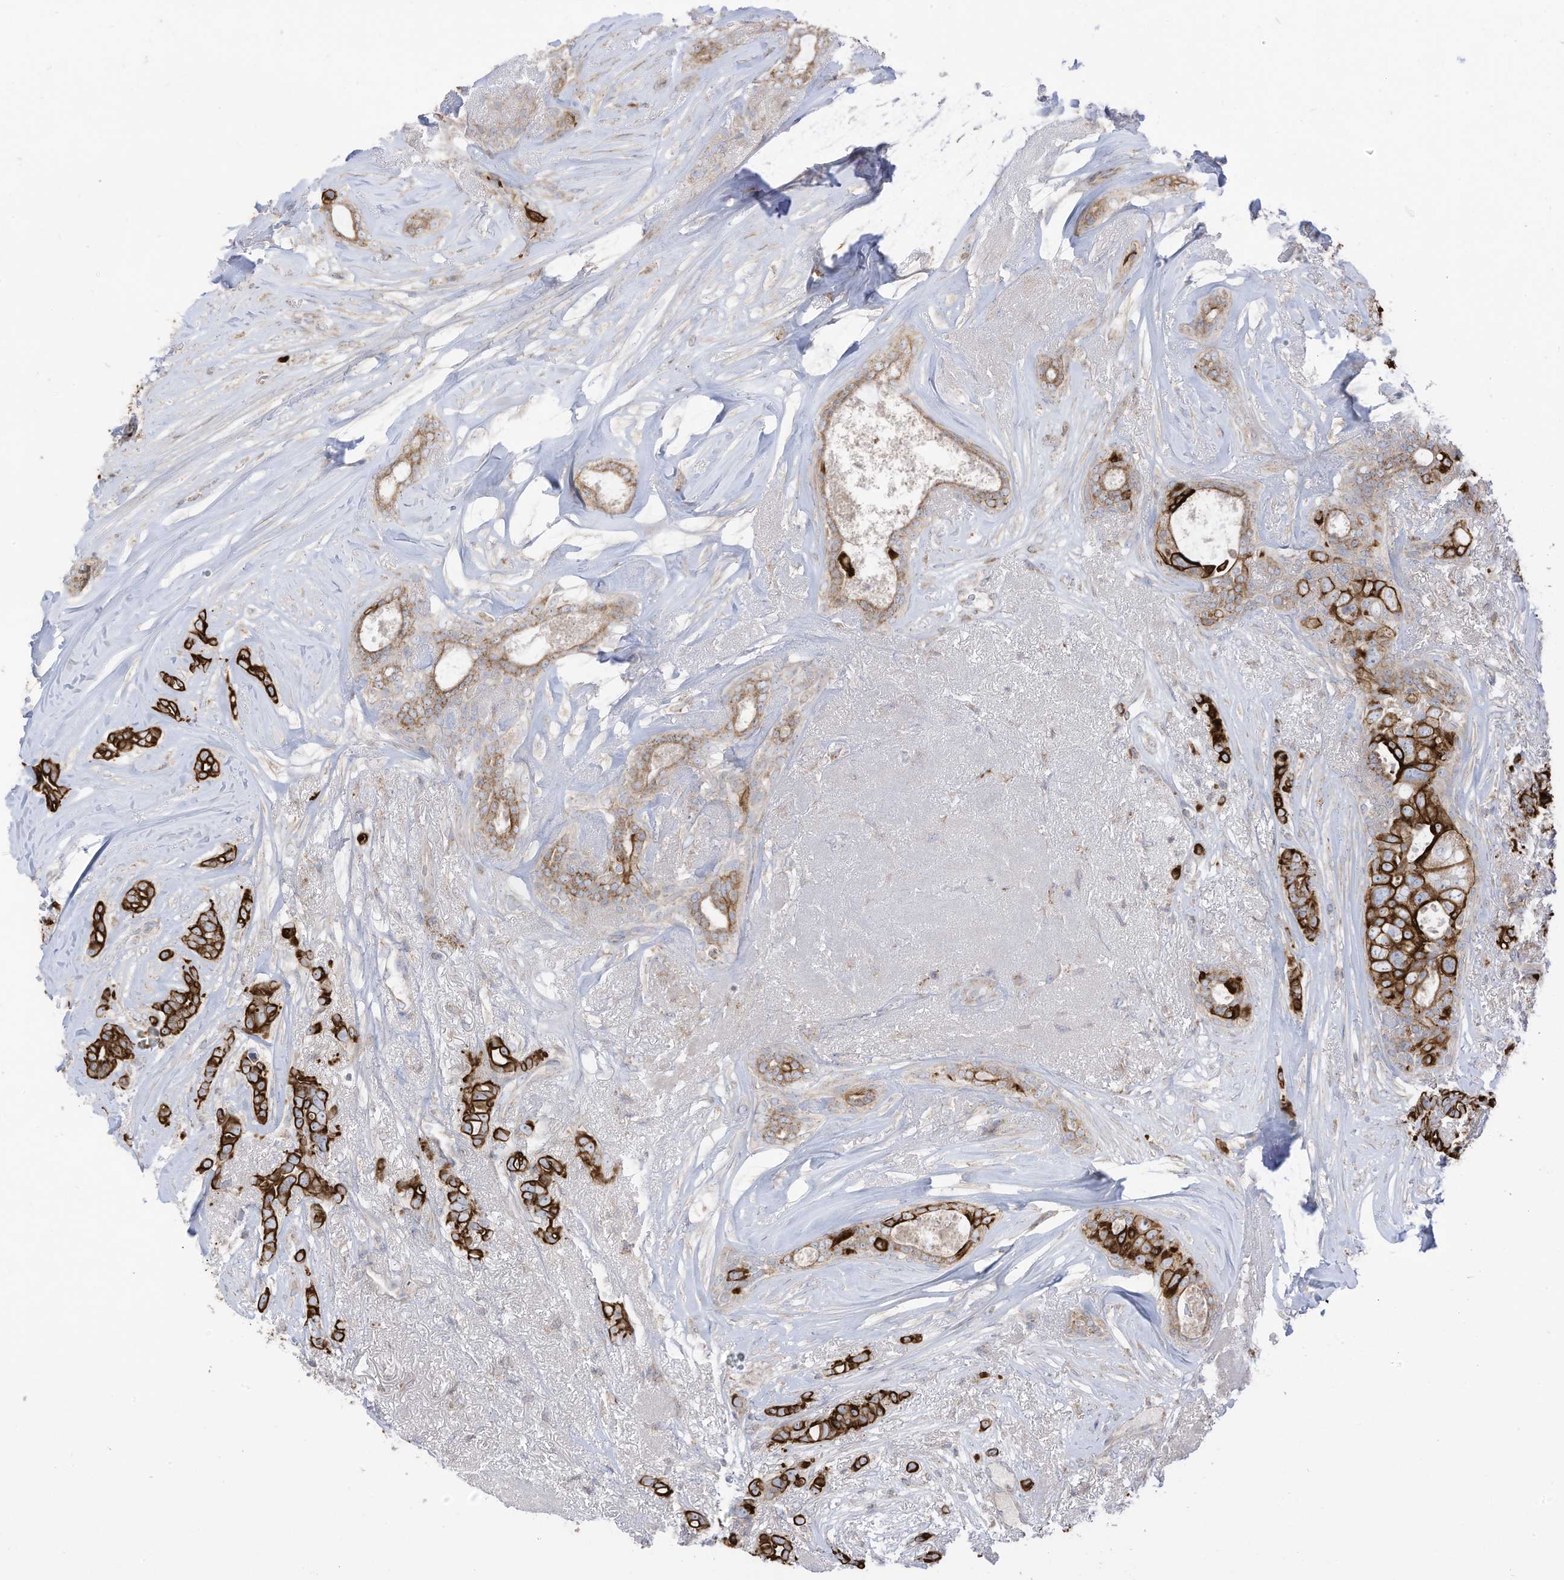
{"staining": {"intensity": "strong", "quantity": "25%-75%", "location": "cytoplasmic/membranous"}, "tissue": "breast cancer", "cell_type": "Tumor cells", "image_type": "cancer", "snomed": [{"axis": "morphology", "description": "Lobular carcinoma"}, {"axis": "topography", "description": "Breast"}], "caption": "The photomicrograph reveals a brown stain indicating the presence of a protein in the cytoplasmic/membranous of tumor cells in lobular carcinoma (breast).", "gene": "CGAS", "patient": {"sex": "female", "age": 51}}